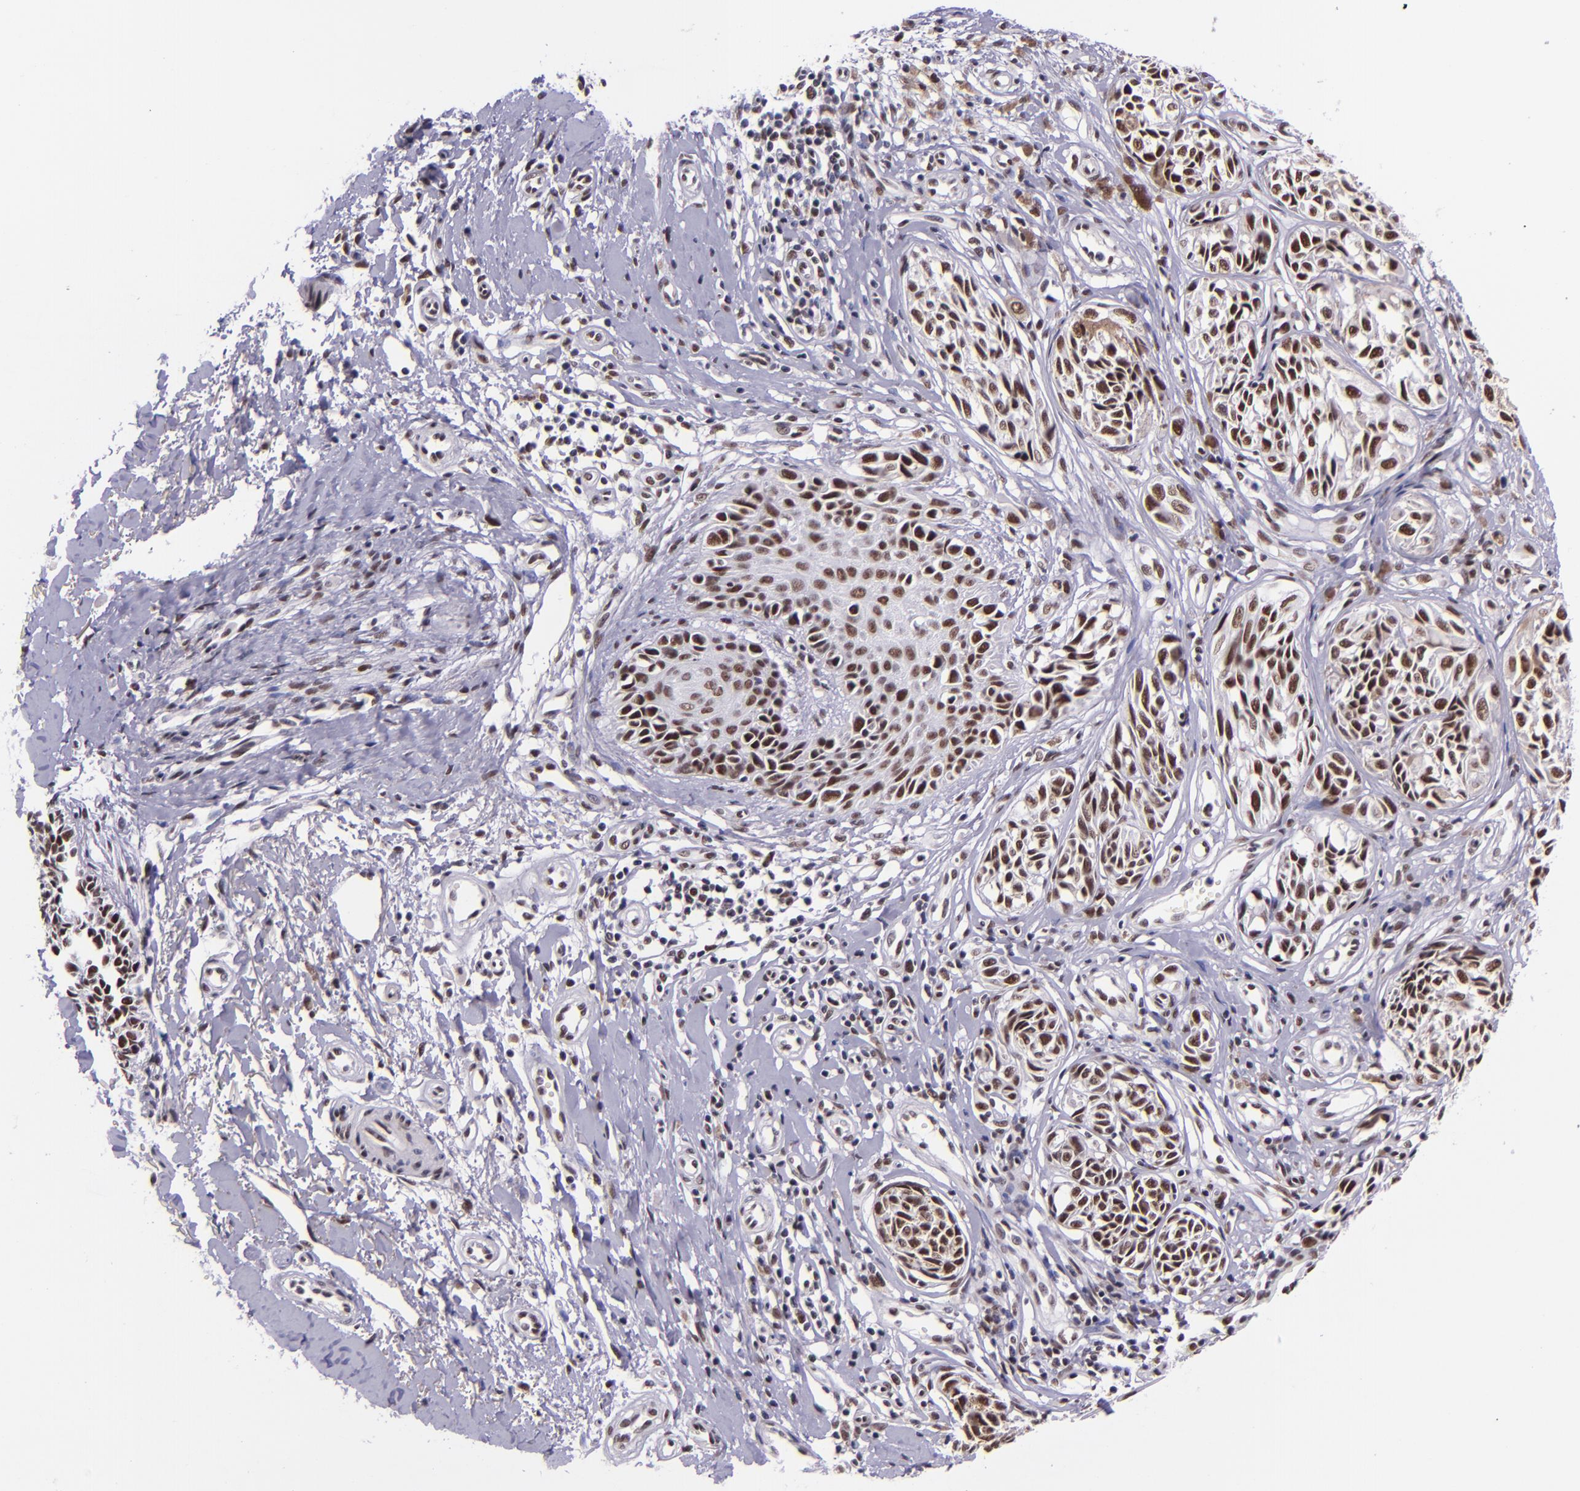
{"staining": {"intensity": "strong", "quantity": ">75%", "location": "nuclear"}, "tissue": "melanoma", "cell_type": "Tumor cells", "image_type": "cancer", "snomed": [{"axis": "morphology", "description": "Malignant melanoma, NOS"}, {"axis": "topography", "description": "Skin"}], "caption": "This is a micrograph of immunohistochemistry (IHC) staining of melanoma, which shows strong expression in the nuclear of tumor cells.", "gene": "GPKOW", "patient": {"sex": "male", "age": 67}}